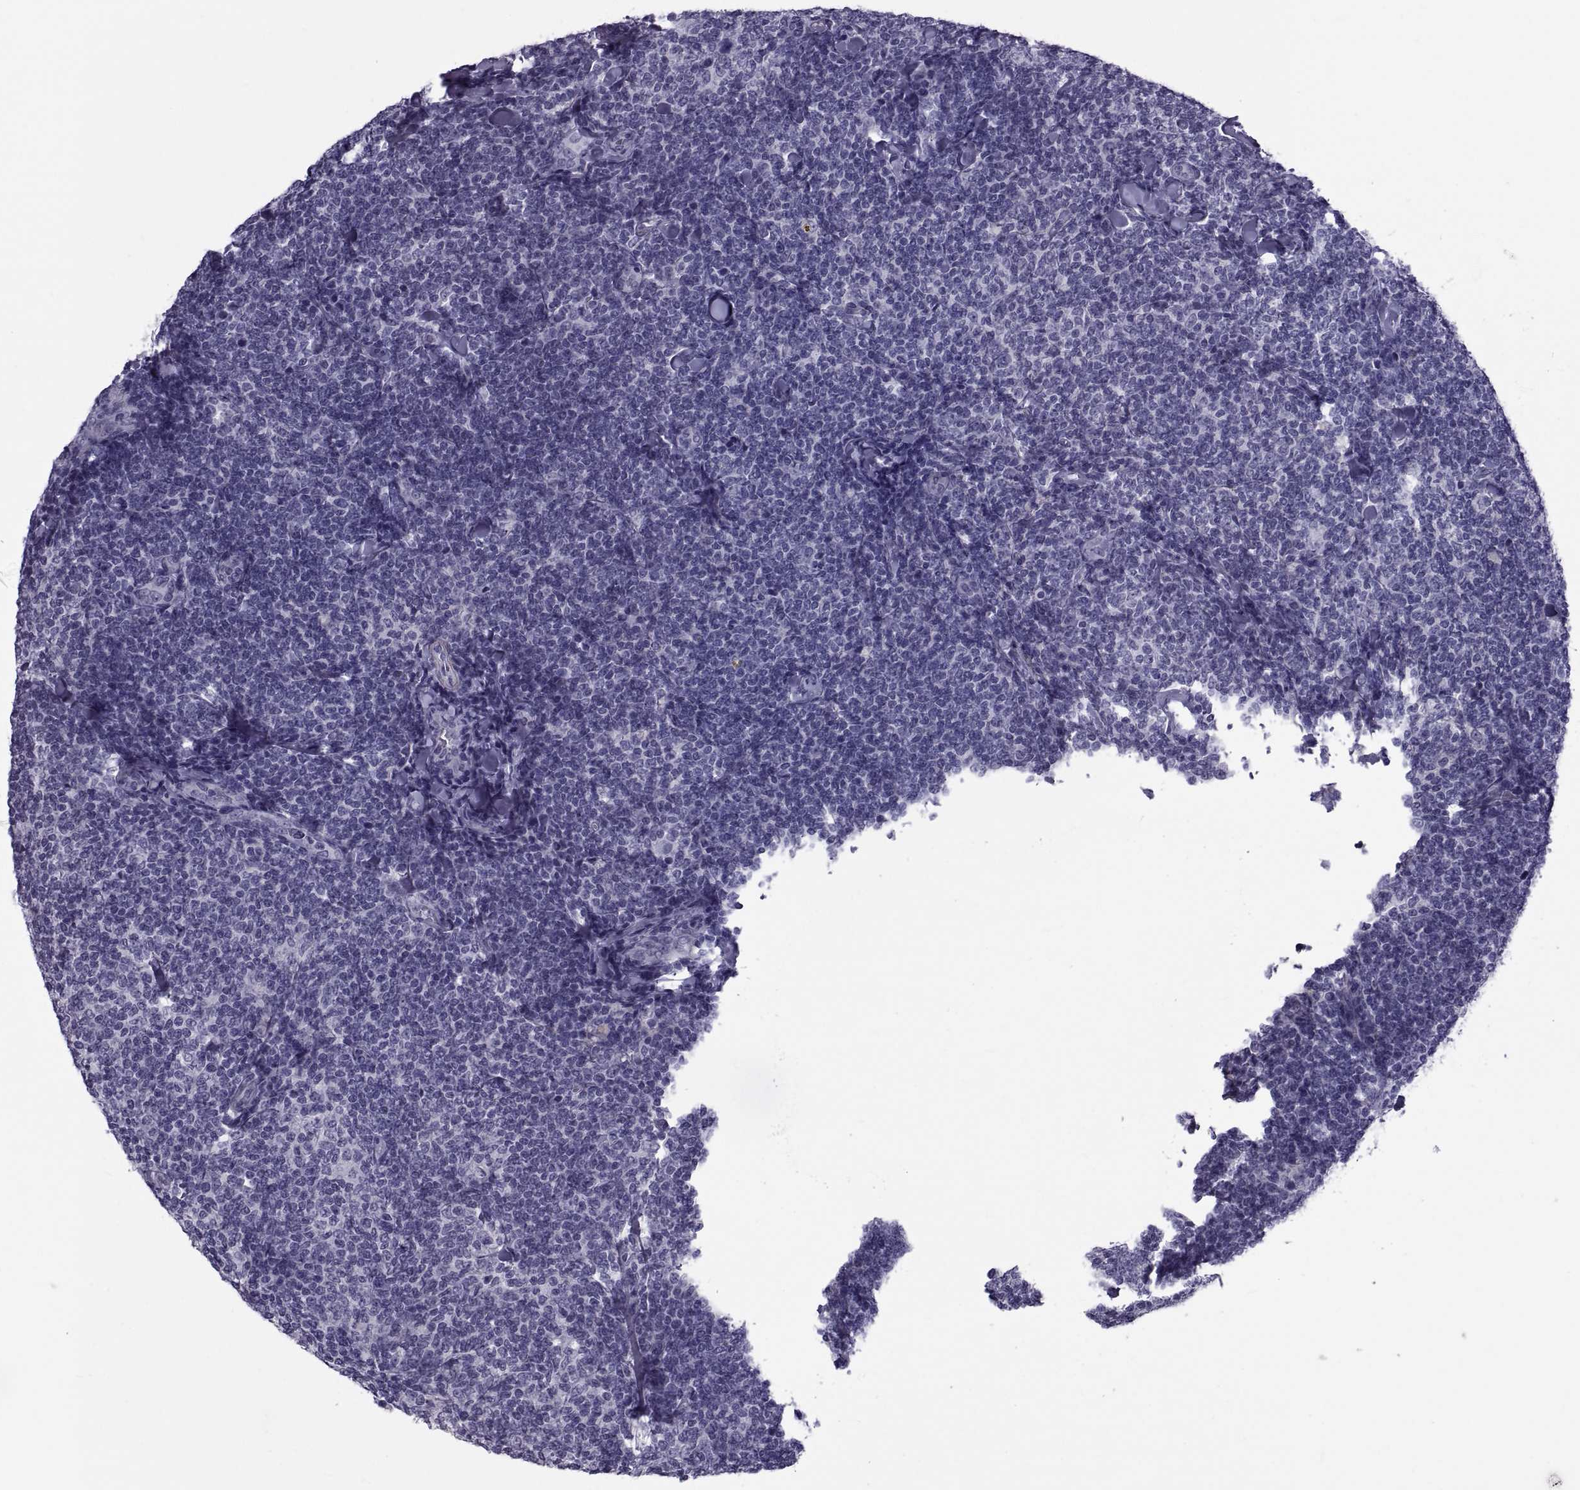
{"staining": {"intensity": "negative", "quantity": "none", "location": "none"}, "tissue": "lymphoma", "cell_type": "Tumor cells", "image_type": "cancer", "snomed": [{"axis": "morphology", "description": "Malignant lymphoma, non-Hodgkin's type, Low grade"}, {"axis": "topography", "description": "Lymph node"}], "caption": "There is no significant positivity in tumor cells of lymphoma.", "gene": "MAGEB1", "patient": {"sex": "female", "age": 56}}